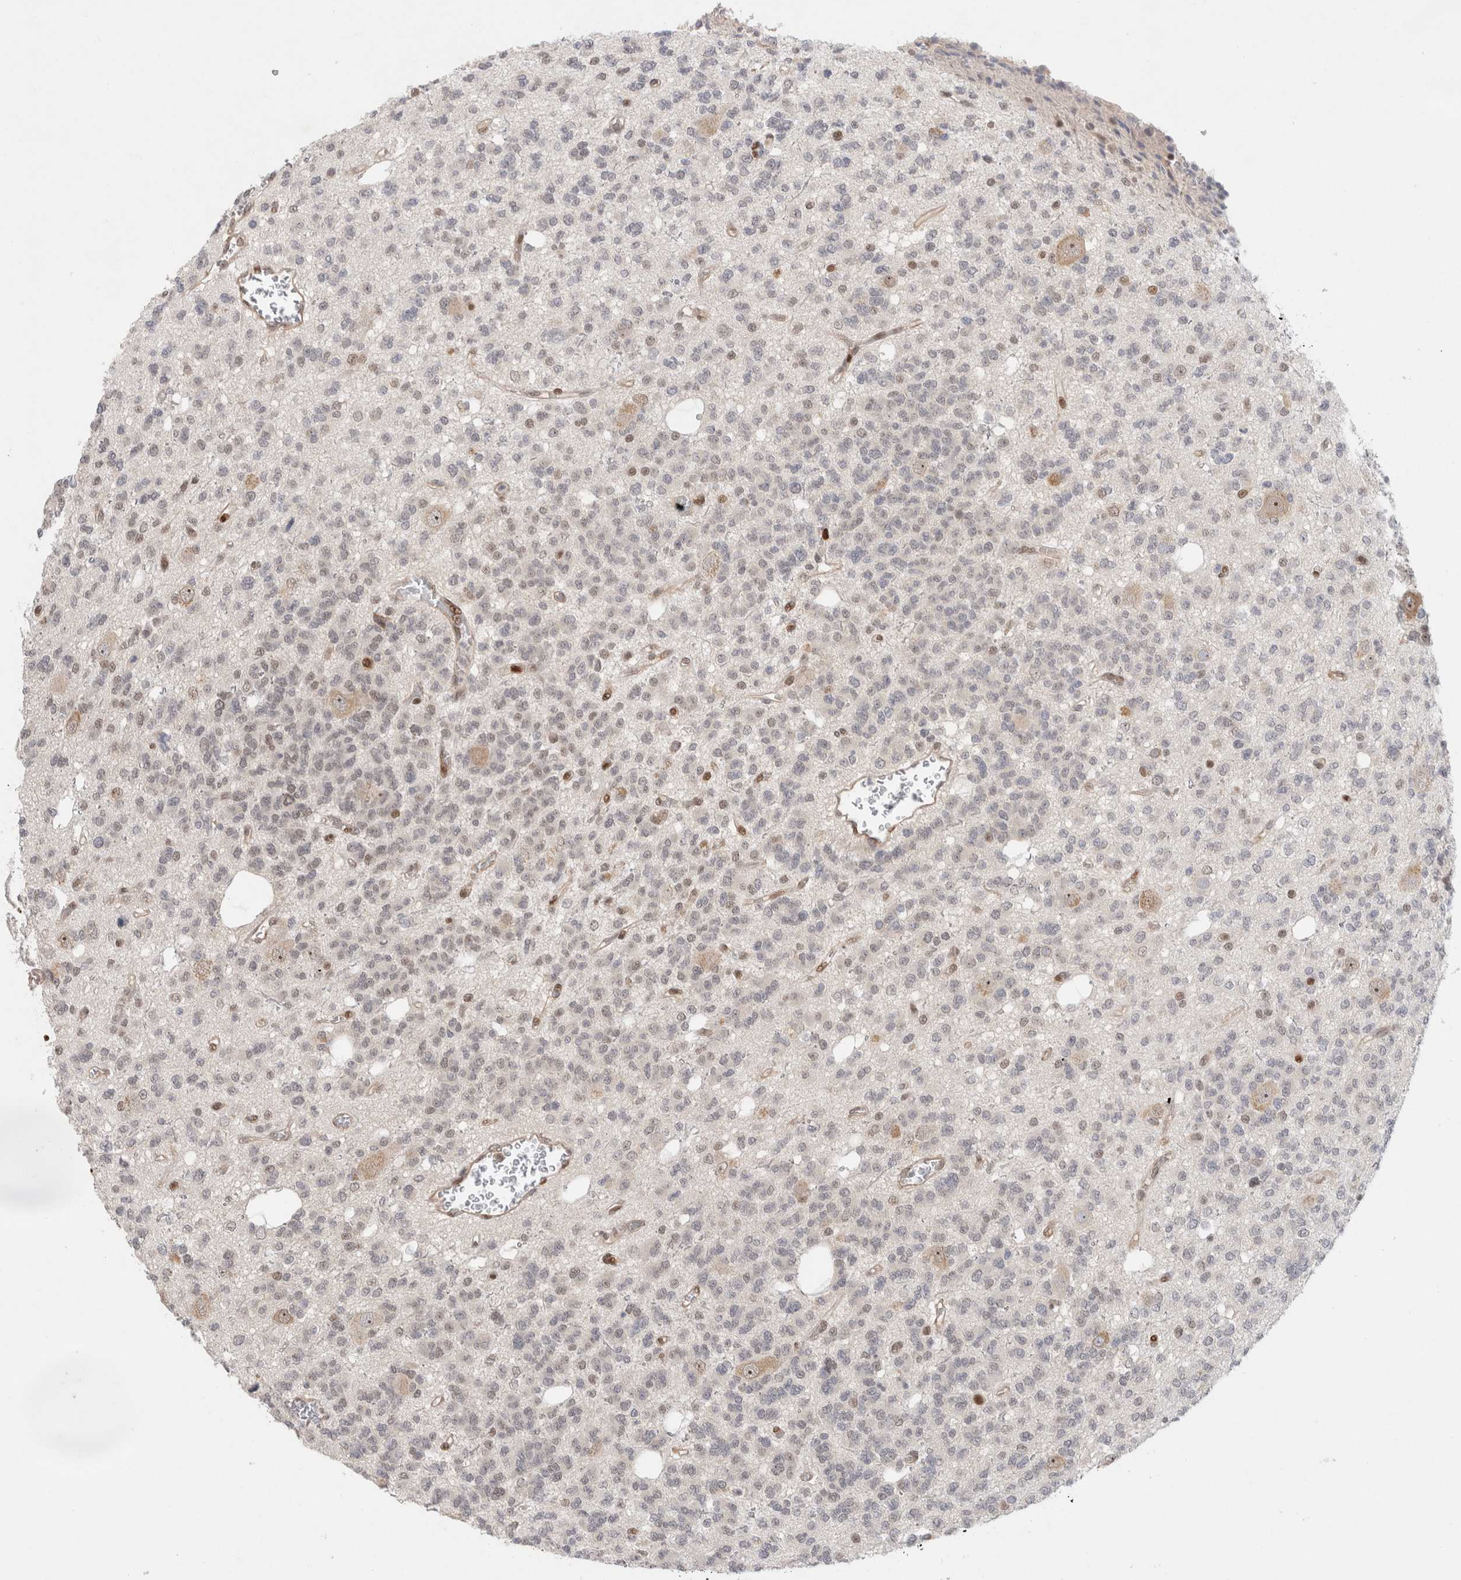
{"staining": {"intensity": "weak", "quantity": "<25%", "location": "nuclear"}, "tissue": "glioma", "cell_type": "Tumor cells", "image_type": "cancer", "snomed": [{"axis": "morphology", "description": "Glioma, malignant, Low grade"}, {"axis": "topography", "description": "Brain"}], "caption": "Immunohistochemistry of human glioma shows no staining in tumor cells.", "gene": "TCF4", "patient": {"sex": "male", "age": 38}}